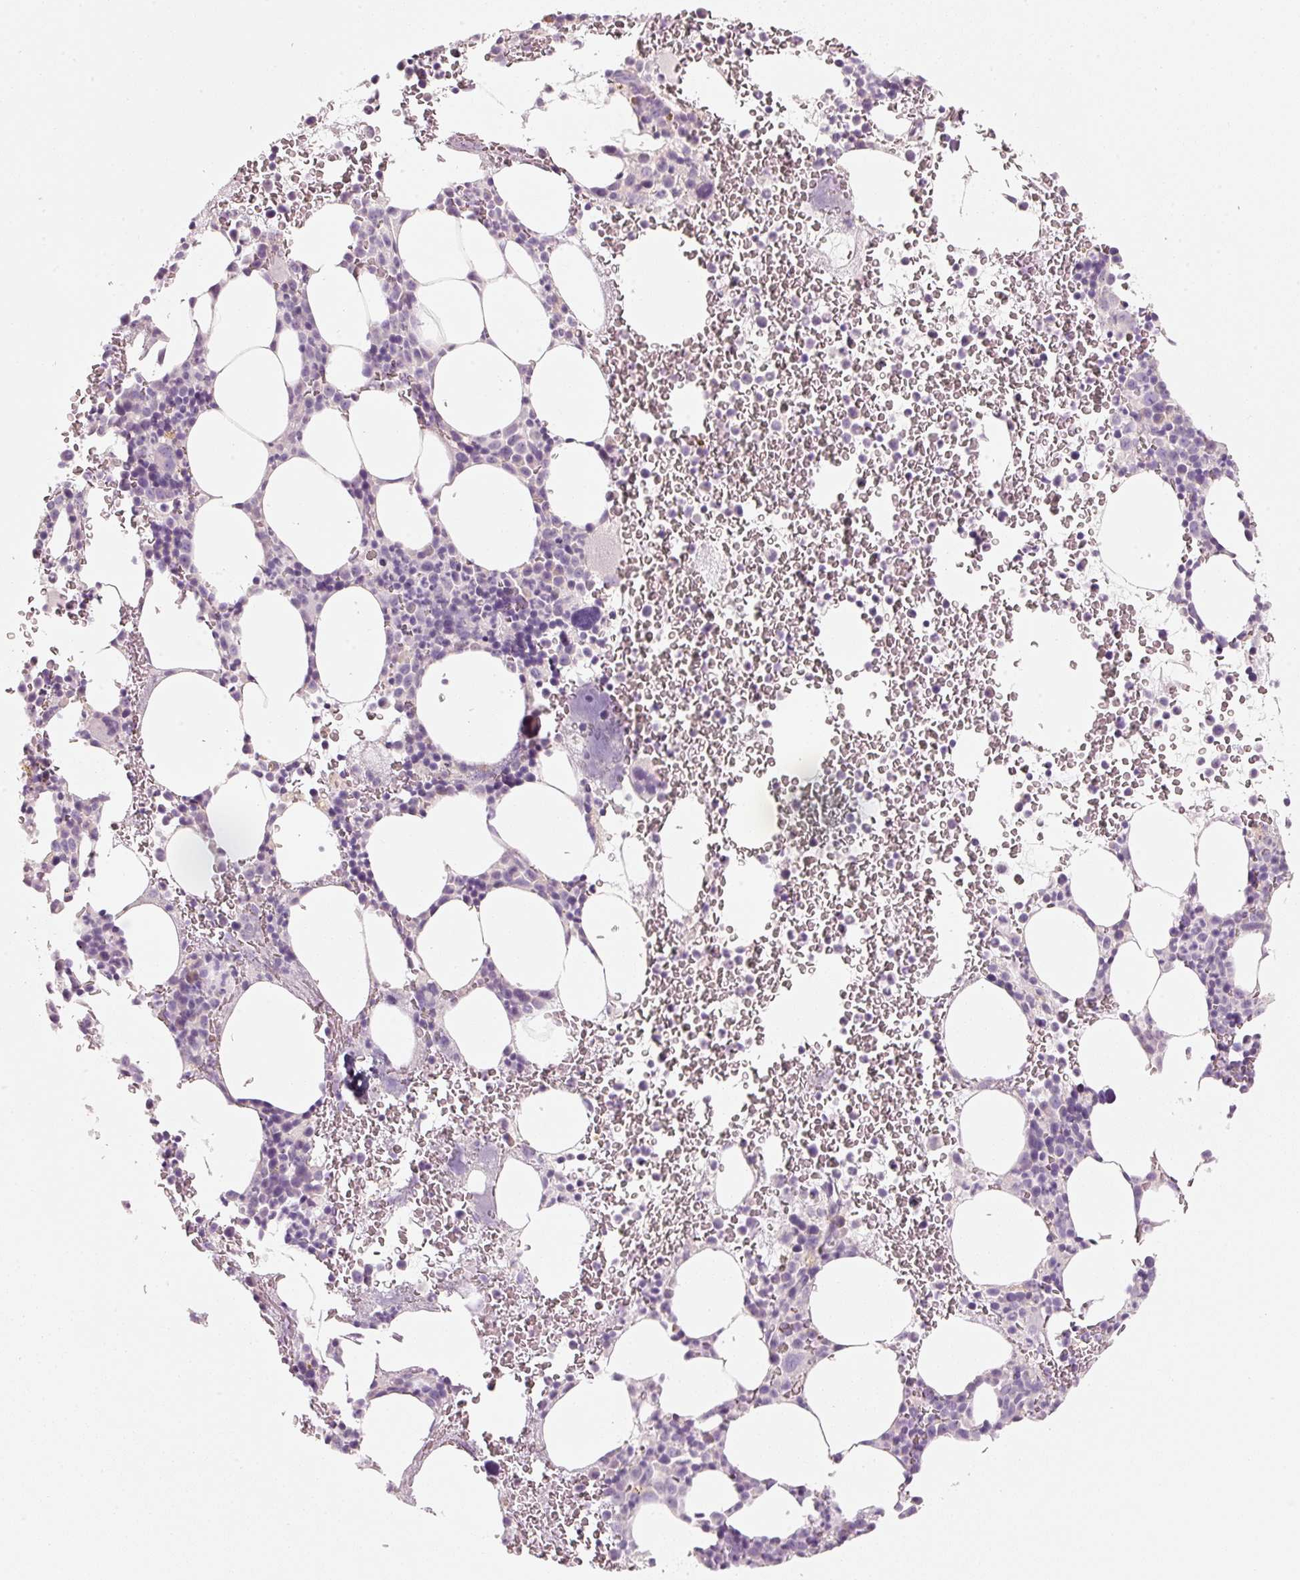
{"staining": {"intensity": "negative", "quantity": "none", "location": "none"}, "tissue": "bone marrow", "cell_type": "Hematopoietic cells", "image_type": "normal", "snomed": [{"axis": "morphology", "description": "Normal tissue, NOS"}, {"axis": "topography", "description": "Bone marrow"}], "caption": "This image is of normal bone marrow stained with IHC to label a protein in brown with the nuclei are counter-stained blue. There is no positivity in hematopoietic cells.", "gene": "STEAP1", "patient": {"sex": "male", "age": 62}}